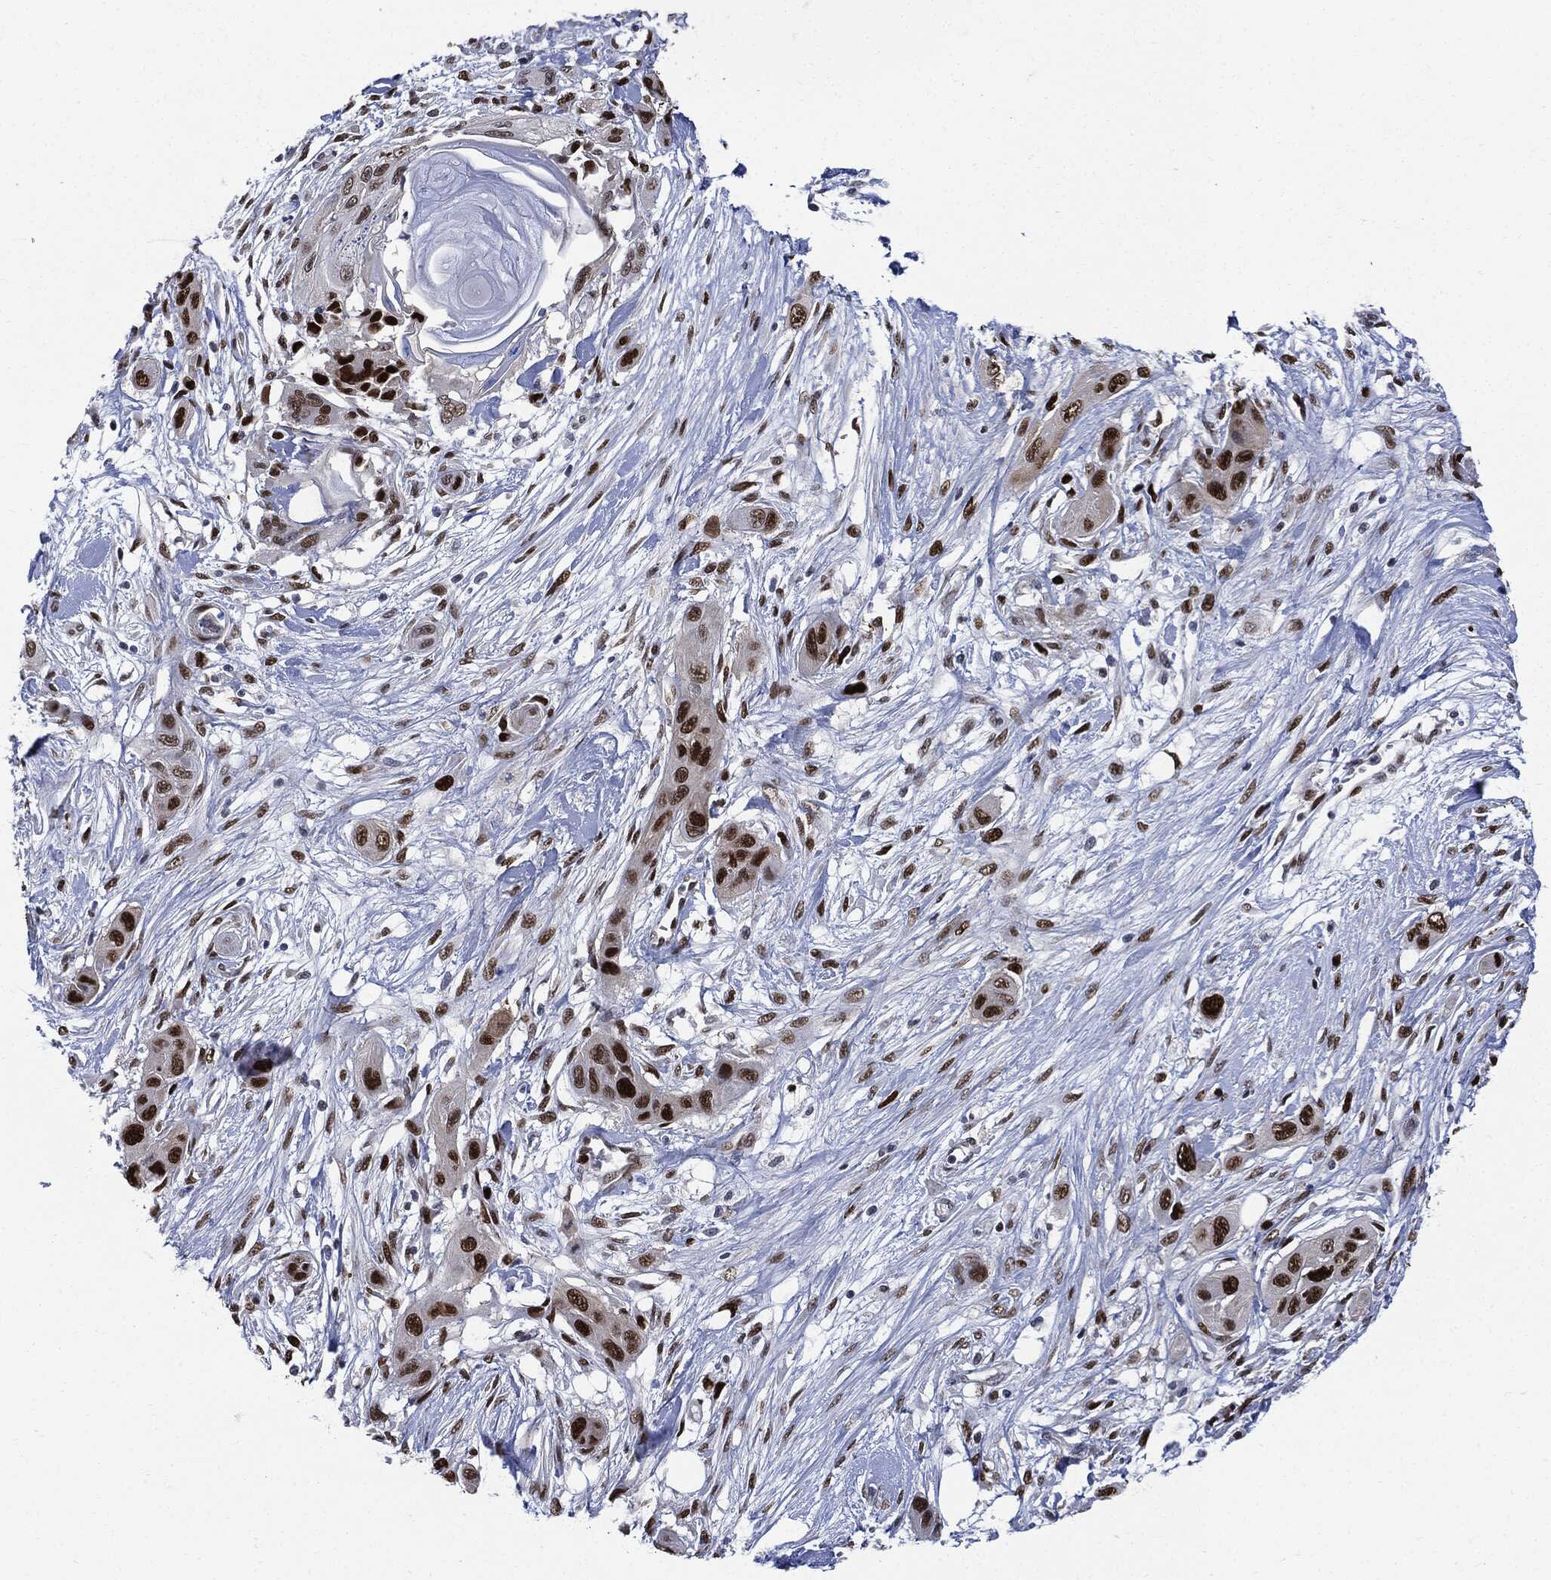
{"staining": {"intensity": "strong", "quantity": "25%-75%", "location": "nuclear"}, "tissue": "skin cancer", "cell_type": "Tumor cells", "image_type": "cancer", "snomed": [{"axis": "morphology", "description": "Squamous cell carcinoma, NOS"}, {"axis": "topography", "description": "Skin"}], "caption": "Human skin cancer stained with a protein marker demonstrates strong staining in tumor cells.", "gene": "PCNA", "patient": {"sex": "male", "age": 79}}